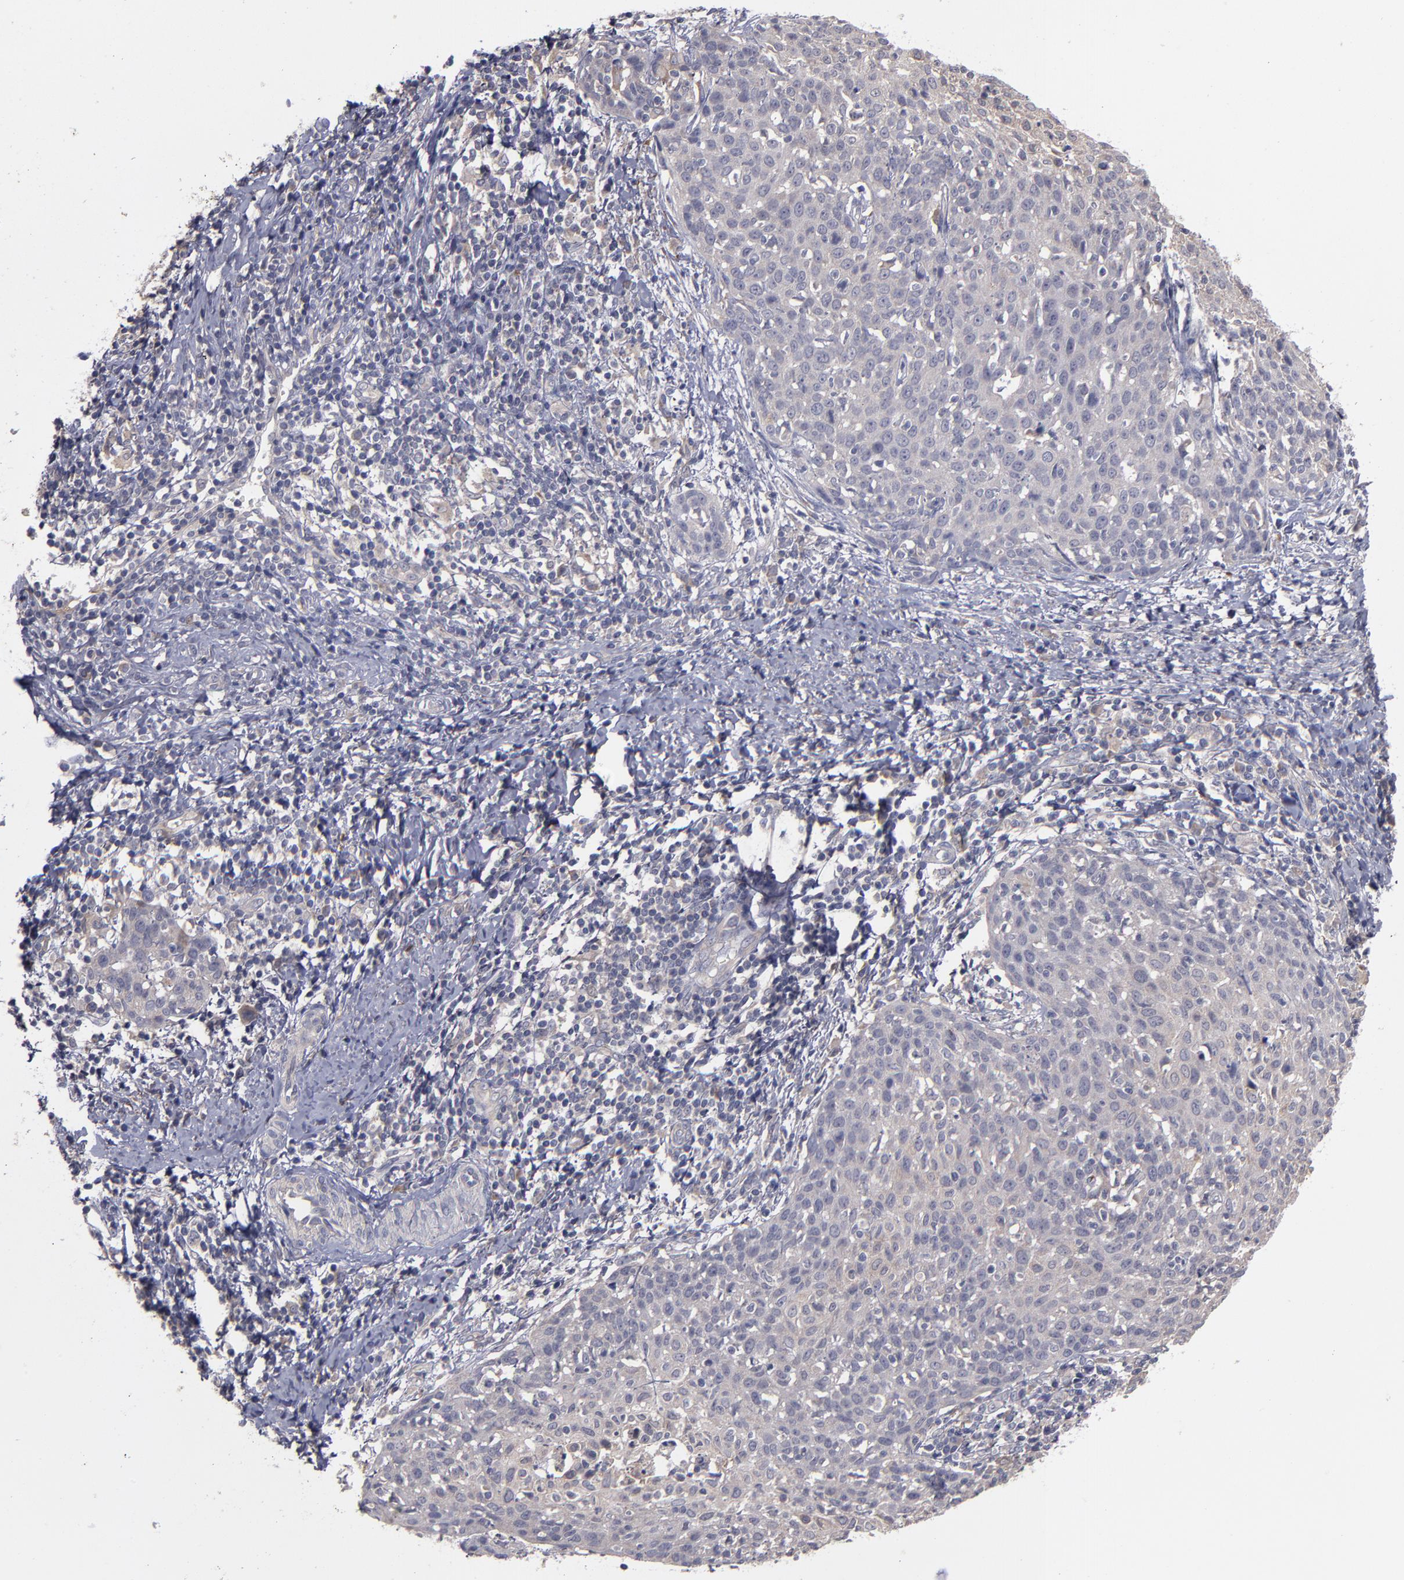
{"staining": {"intensity": "weak", "quantity": "<25%", "location": "cytoplasmic/membranous"}, "tissue": "cervical cancer", "cell_type": "Tumor cells", "image_type": "cancer", "snomed": [{"axis": "morphology", "description": "Squamous cell carcinoma, NOS"}, {"axis": "topography", "description": "Cervix"}], "caption": "Protein analysis of cervical squamous cell carcinoma displays no significant positivity in tumor cells.", "gene": "MMP11", "patient": {"sex": "female", "age": 38}}